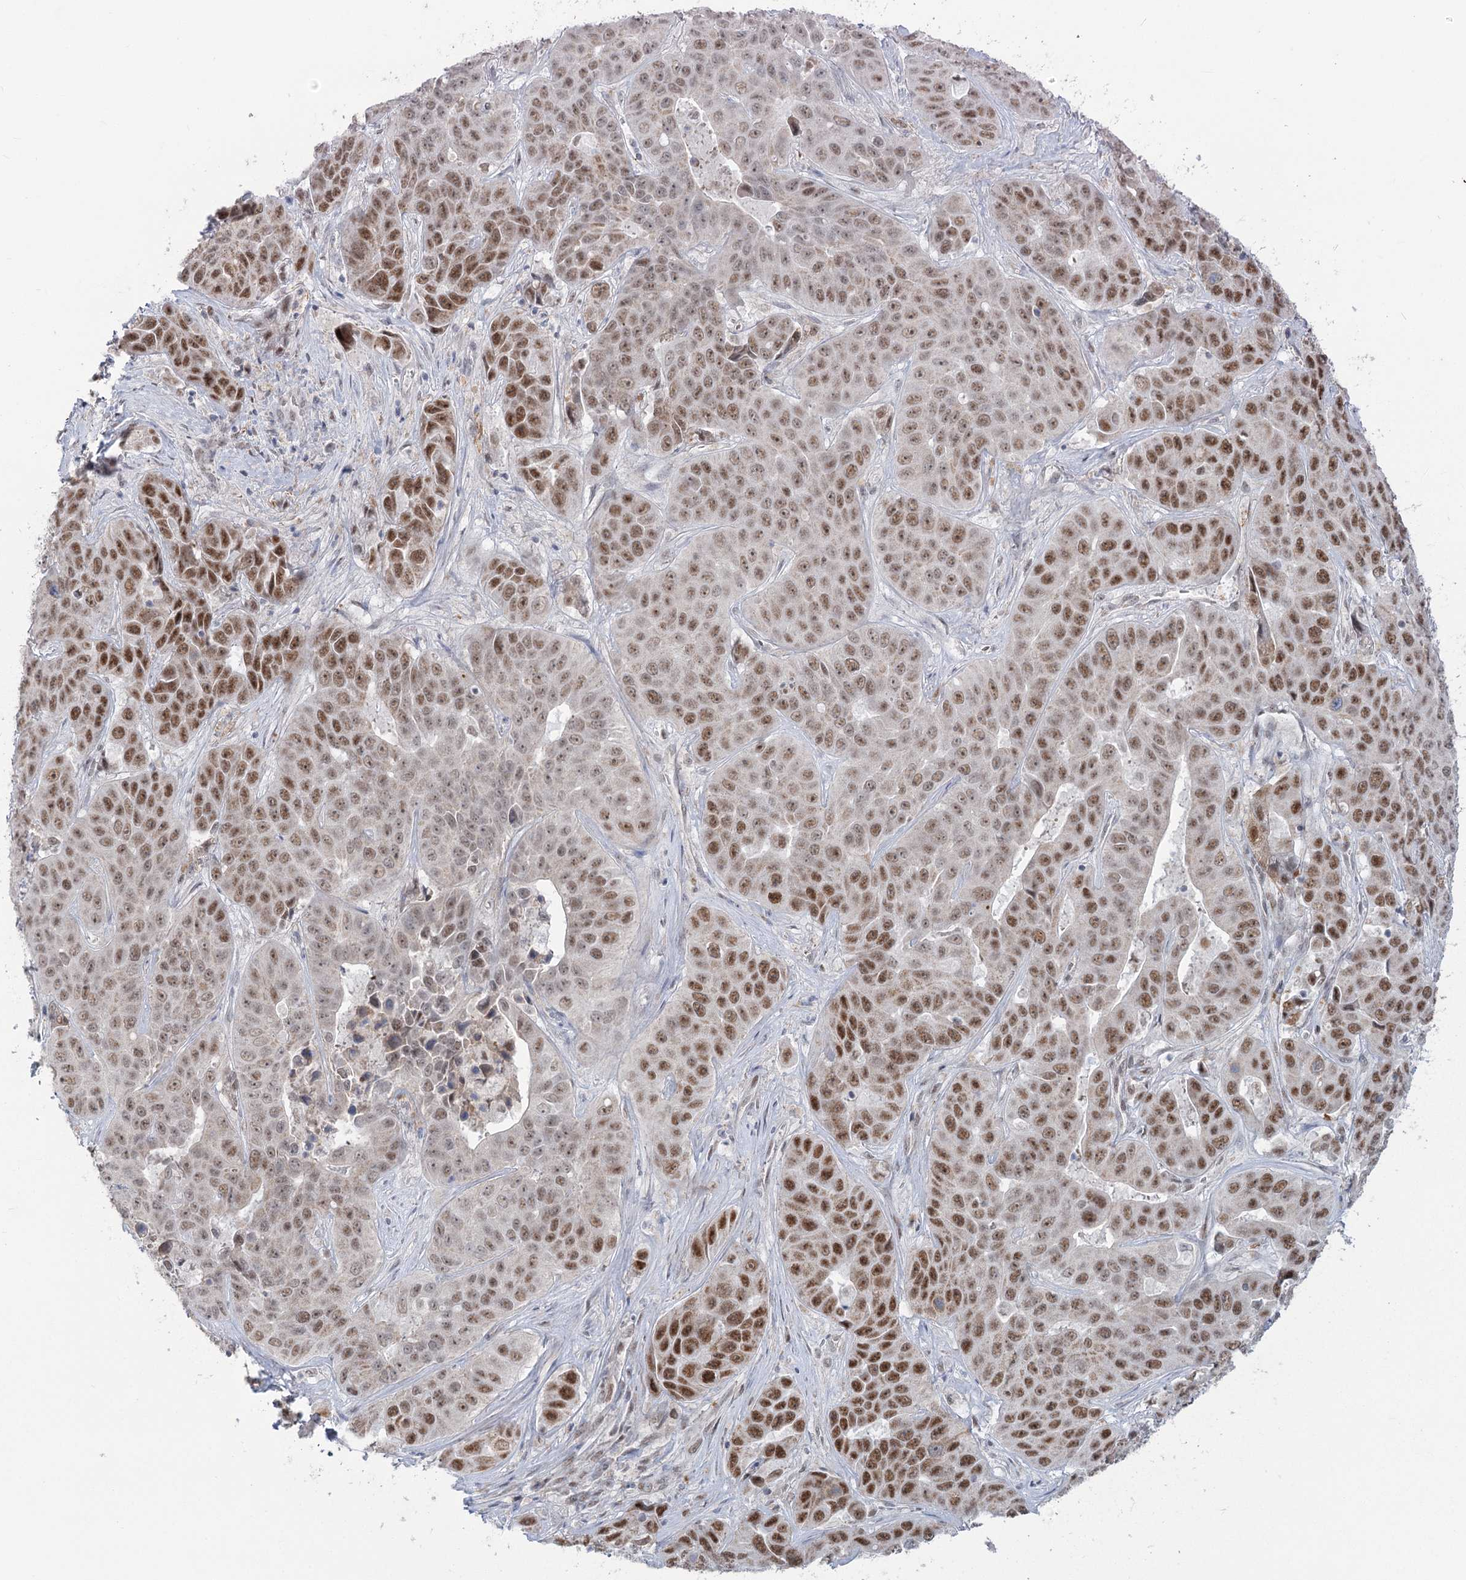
{"staining": {"intensity": "moderate", "quantity": ">75%", "location": "nuclear"}, "tissue": "liver cancer", "cell_type": "Tumor cells", "image_type": "cancer", "snomed": [{"axis": "morphology", "description": "Cholangiocarcinoma"}, {"axis": "topography", "description": "Liver"}], "caption": "Protein expression by immunohistochemistry (IHC) displays moderate nuclear expression in about >75% of tumor cells in cholangiocarcinoma (liver). Using DAB (brown) and hematoxylin (blue) stains, captured at high magnification using brightfield microscopy.", "gene": "MTG1", "patient": {"sex": "female", "age": 52}}